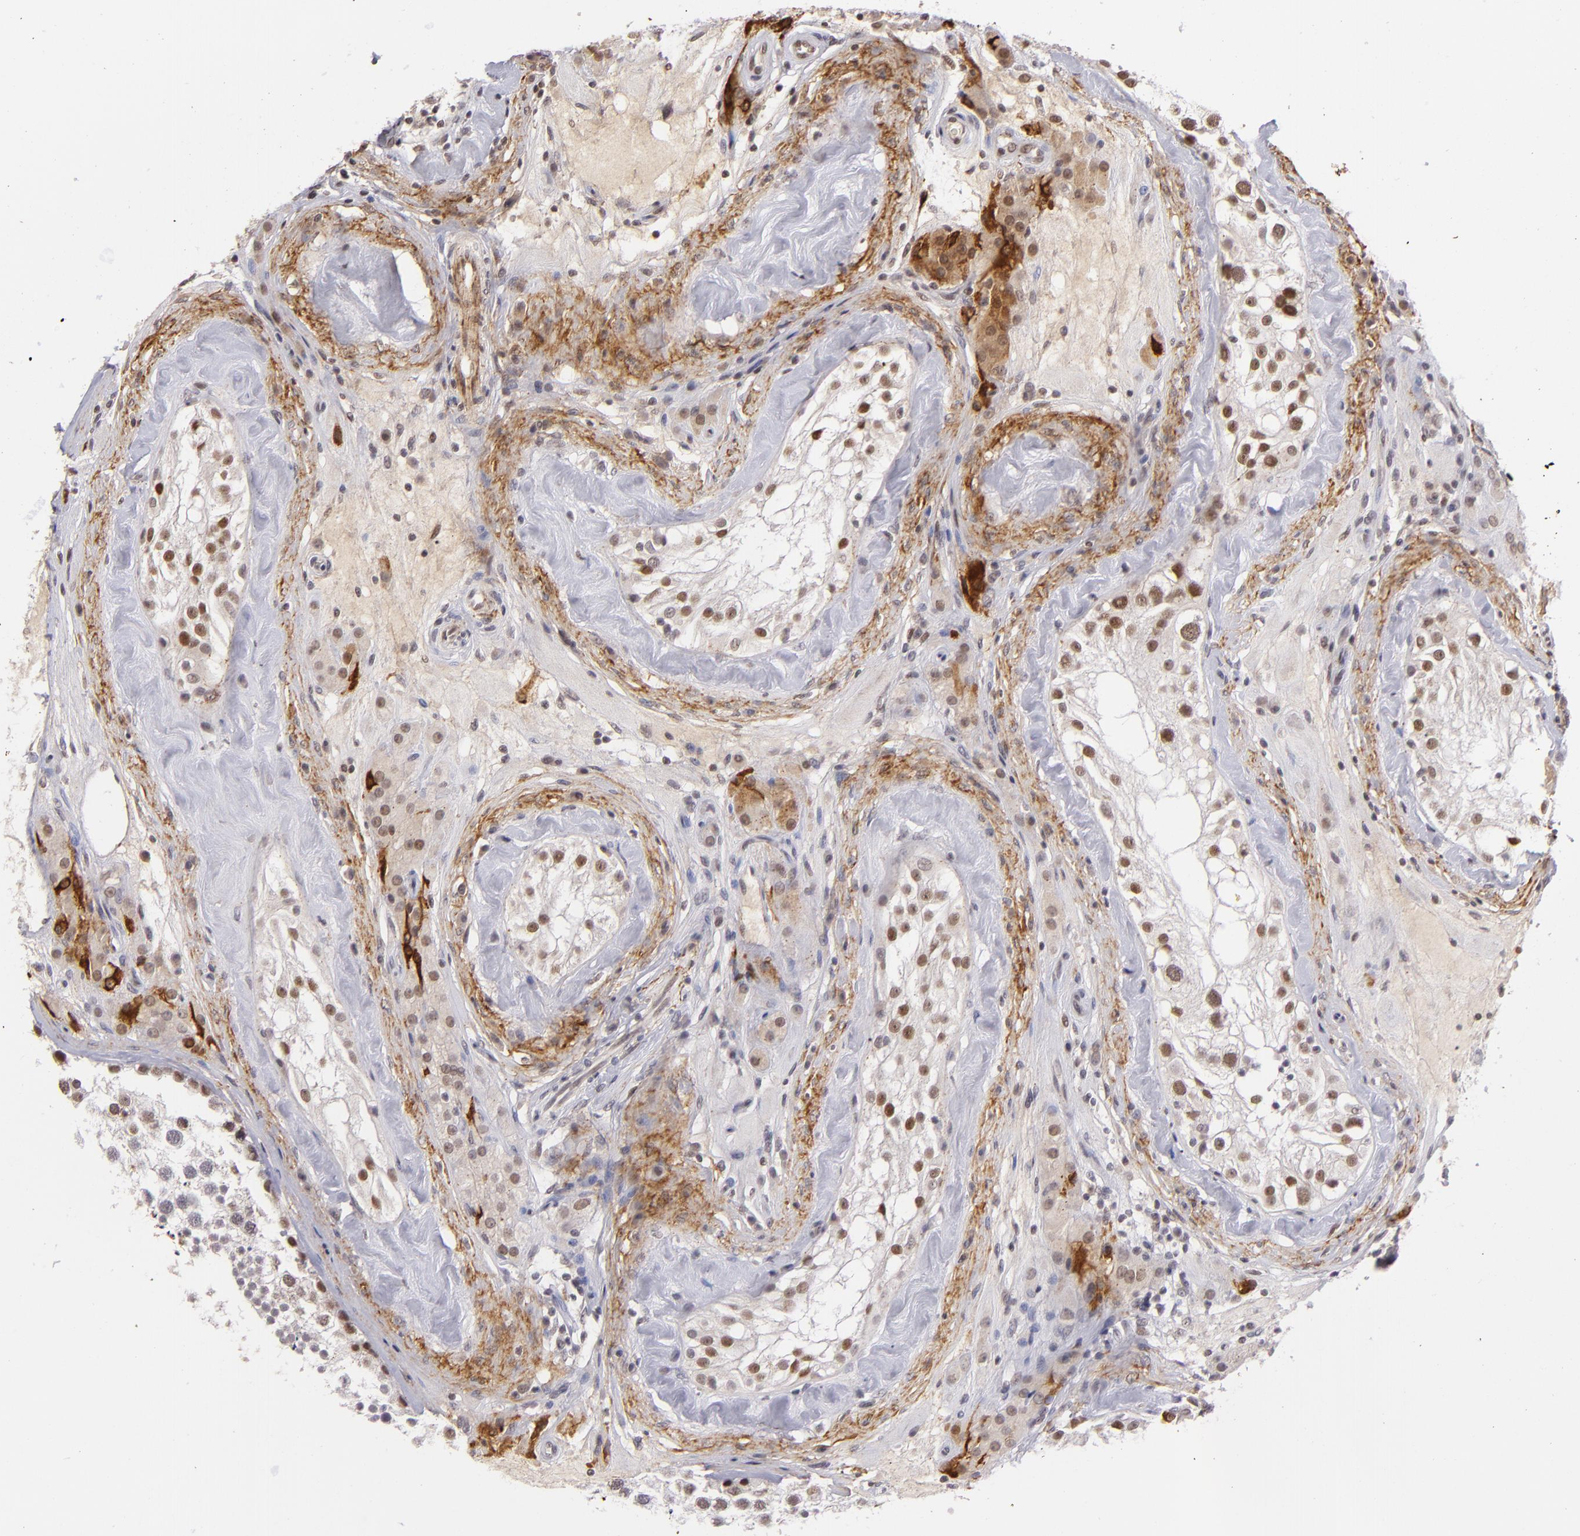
{"staining": {"intensity": "moderate", "quantity": "25%-75%", "location": "nuclear"}, "tissue": "testis", "cell_type": "Cells in seminiferous ducts", "image_type": "normal", "snomed": [{"axis": "morphology", "description": "Normal tissue, NOS"}, {"axis": "topography", "description": "Testis"}], "caption": "Immunohistochemistry (IHC) histopathology image of unremarkable testis: human testis stained using immunohistochemistry exhibits medium levels of moderate protein expression localized specifically in the nuclear of cells in seminiferous ducts, appearing as a nuclear brown color.", "gene": "RXRG", "patient": {"sex": "male", "age": 46}}